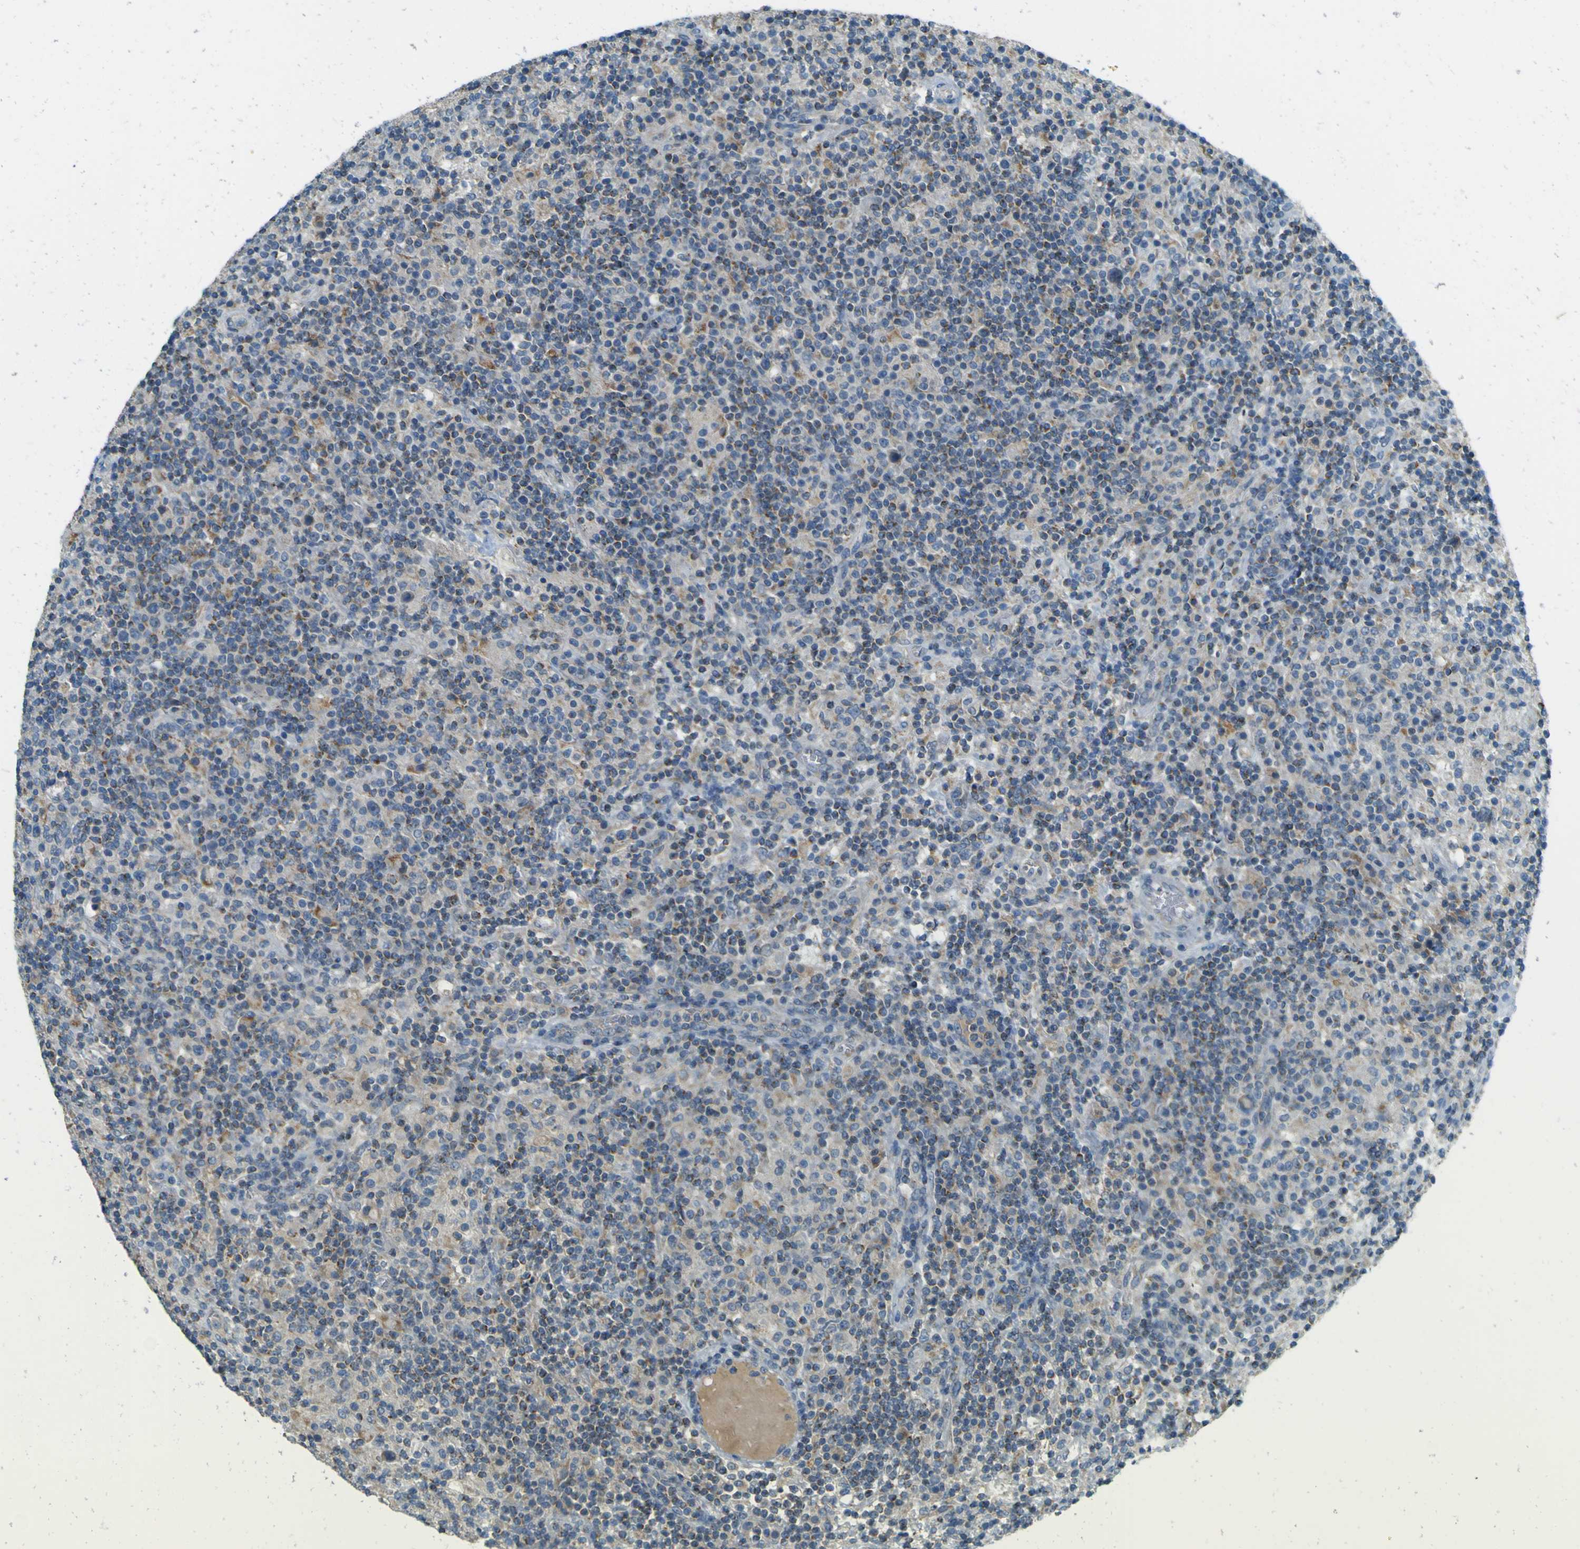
{"staining": {"intensity": "weak", "quantity": "<25%", "location": "cytoplasmic/membranous"}, "tissue": "lymphoma", "cell_type": "Tumor cells", "image_type": "cancer", "snomed": [{"axis": "morphology", "description": "Hodgkin's disease, NOS"}, {"axis": "topography", "description": "Lymph node"}], "caption": "The histopathology image displays no significant expression in tumor cells of lymphoma.", "gene": "FKTN", "patient": {"sex": "male", "age": 70}}